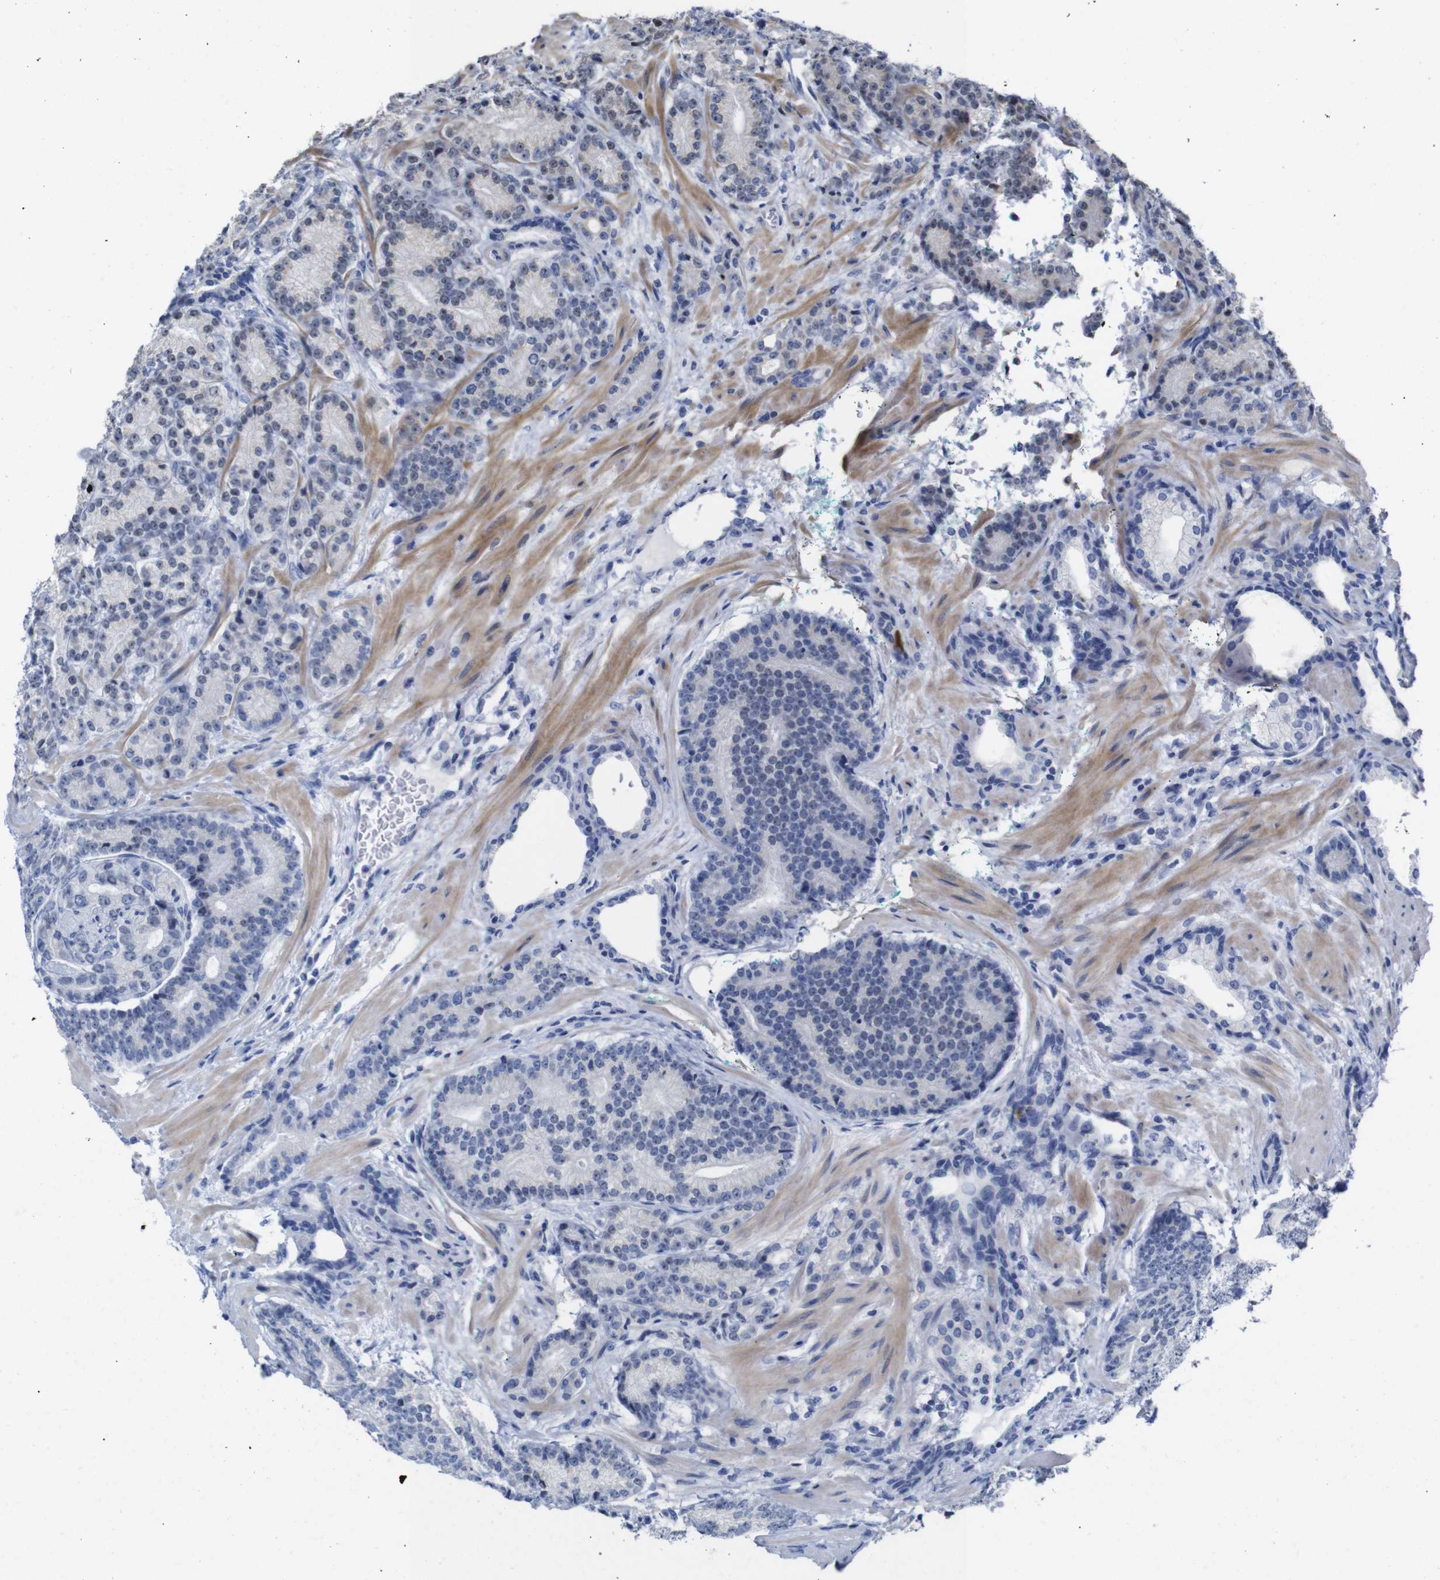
{"staining": {"intensity": "negative", "quantity": "none", "location": "none"}, "tissue": "prostate cancer", "cell_type": "Tumor cells", "image_type": "cancer", "snomed": [{"axis": "morphology", "description": "Adenocarcinoma, High grade"}, {"axis": "topography", "description": "Prostate"}], "caption": "Immunohistochemistry image of high-grade adenocarcinoma (prostate) stained for a protein (brown), which demonstrates no expression in tumor cells.", "gene": "TCEAL9", "patient": {"sex": "male", "age": 61}}